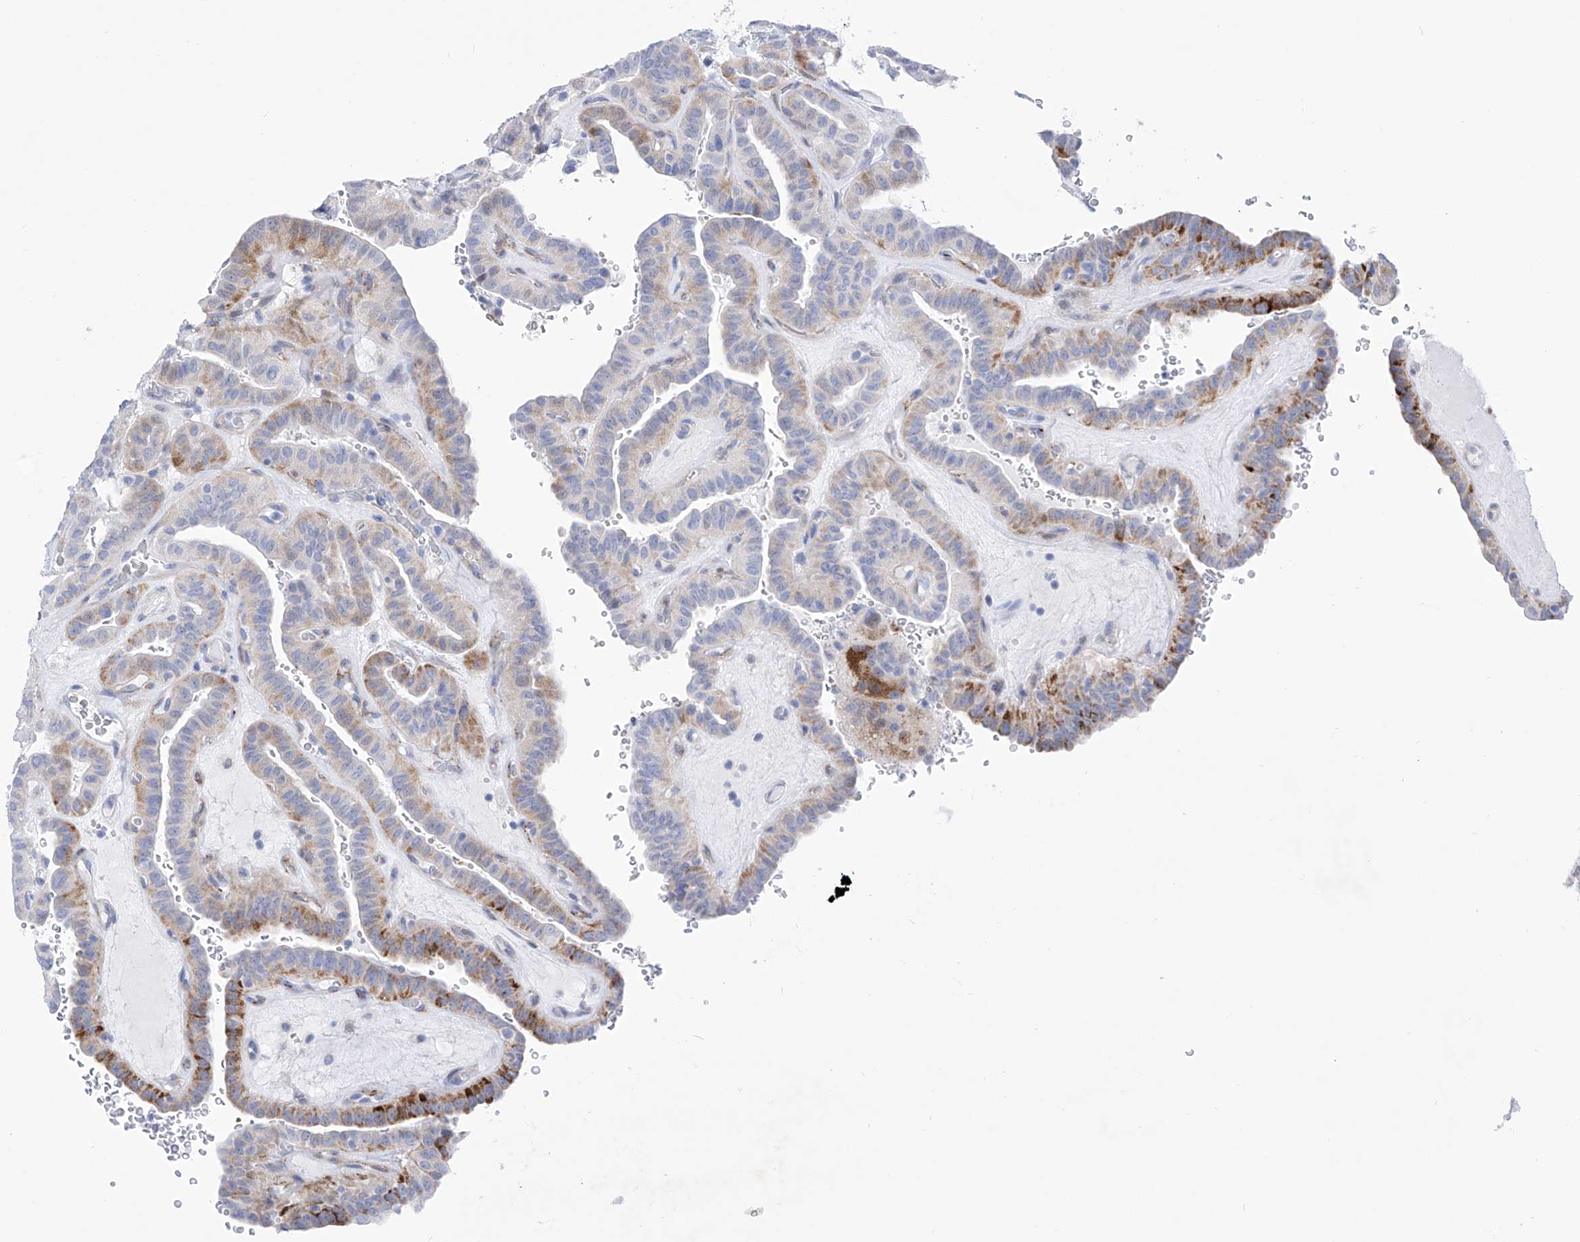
{"staining": {"intensity": "moderate", "quantity": "<25%", "location": "cytoplasmic/membranous"}, "tissue": "thyroid cancer", "cell_type": "Tumor cells", "image_type": "cancer", "snomed": [{"axis": "morphology", "description": "Papillary adenocarcinoma, NOS"}, {"axis": "topography", "description": "Thyroid gland"}], "caption": "About <25% of tumor cells in human thyroid cancer (papillary adenocarcinoma) show moderate cytoplasmic/membranous protein positivity as visualized by brown immunohistochemical staining.", "gene": "C1orf87", "patient": {"sex": "male", "age": 77}}